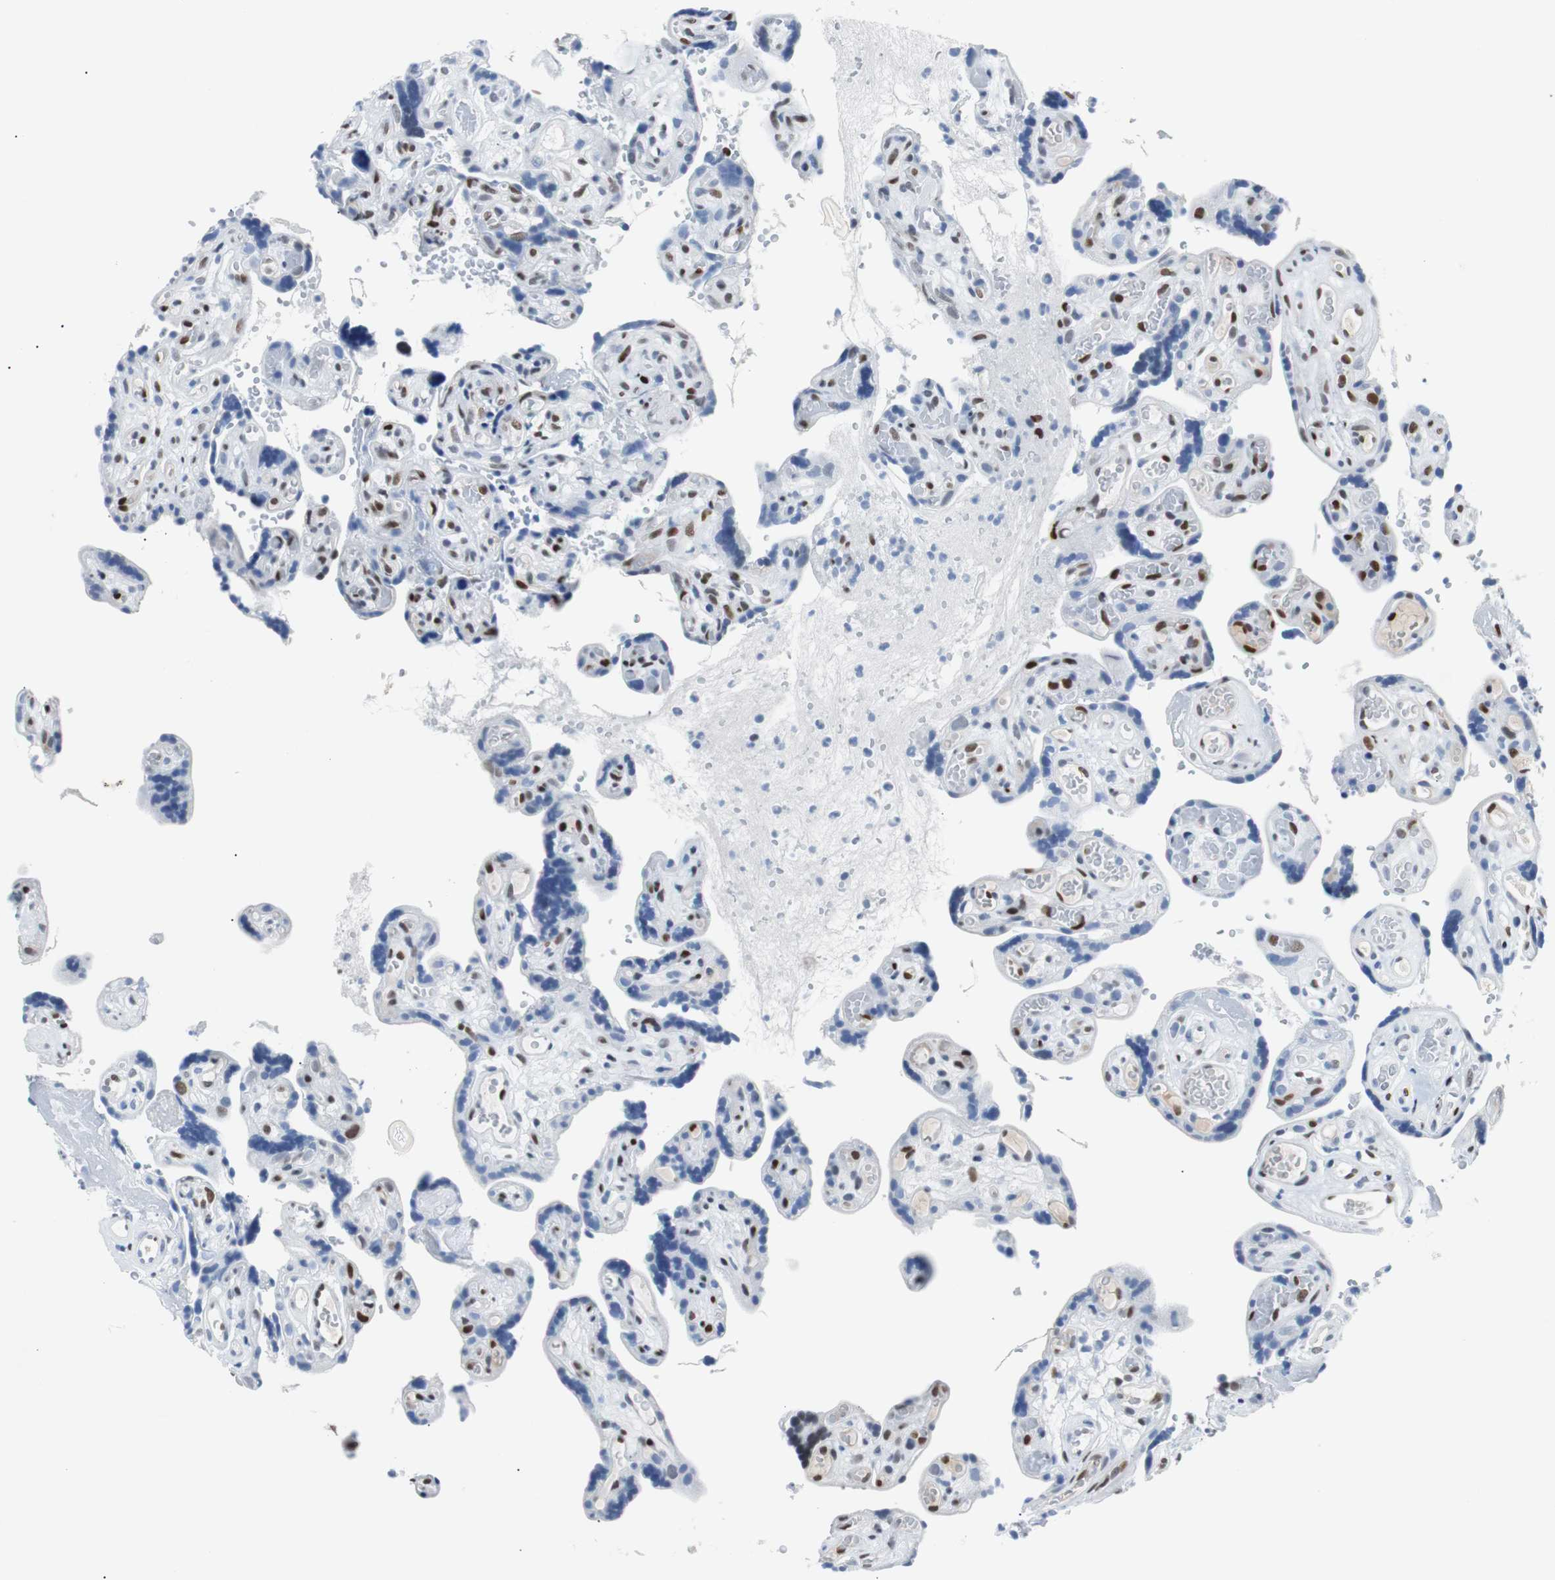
{"staining": {"intensity": "strong", "quantity": "<25%", "location": "nuclear"}, "tissue": "placenta", "cell_type": "Decidual cells", "image_type": "normal", "snomed": [{"axis": "morphology", "description": "Normal tissue, NOS"}, {"axis": "topography", "description": "Placenta"}], "caption": "Placenta stained with a brown dye reveals strong nuclear positive expression in approximately <25% of decidual cells.", "gene": "JUN", "patient": {"sex": "female", "age": 30}}